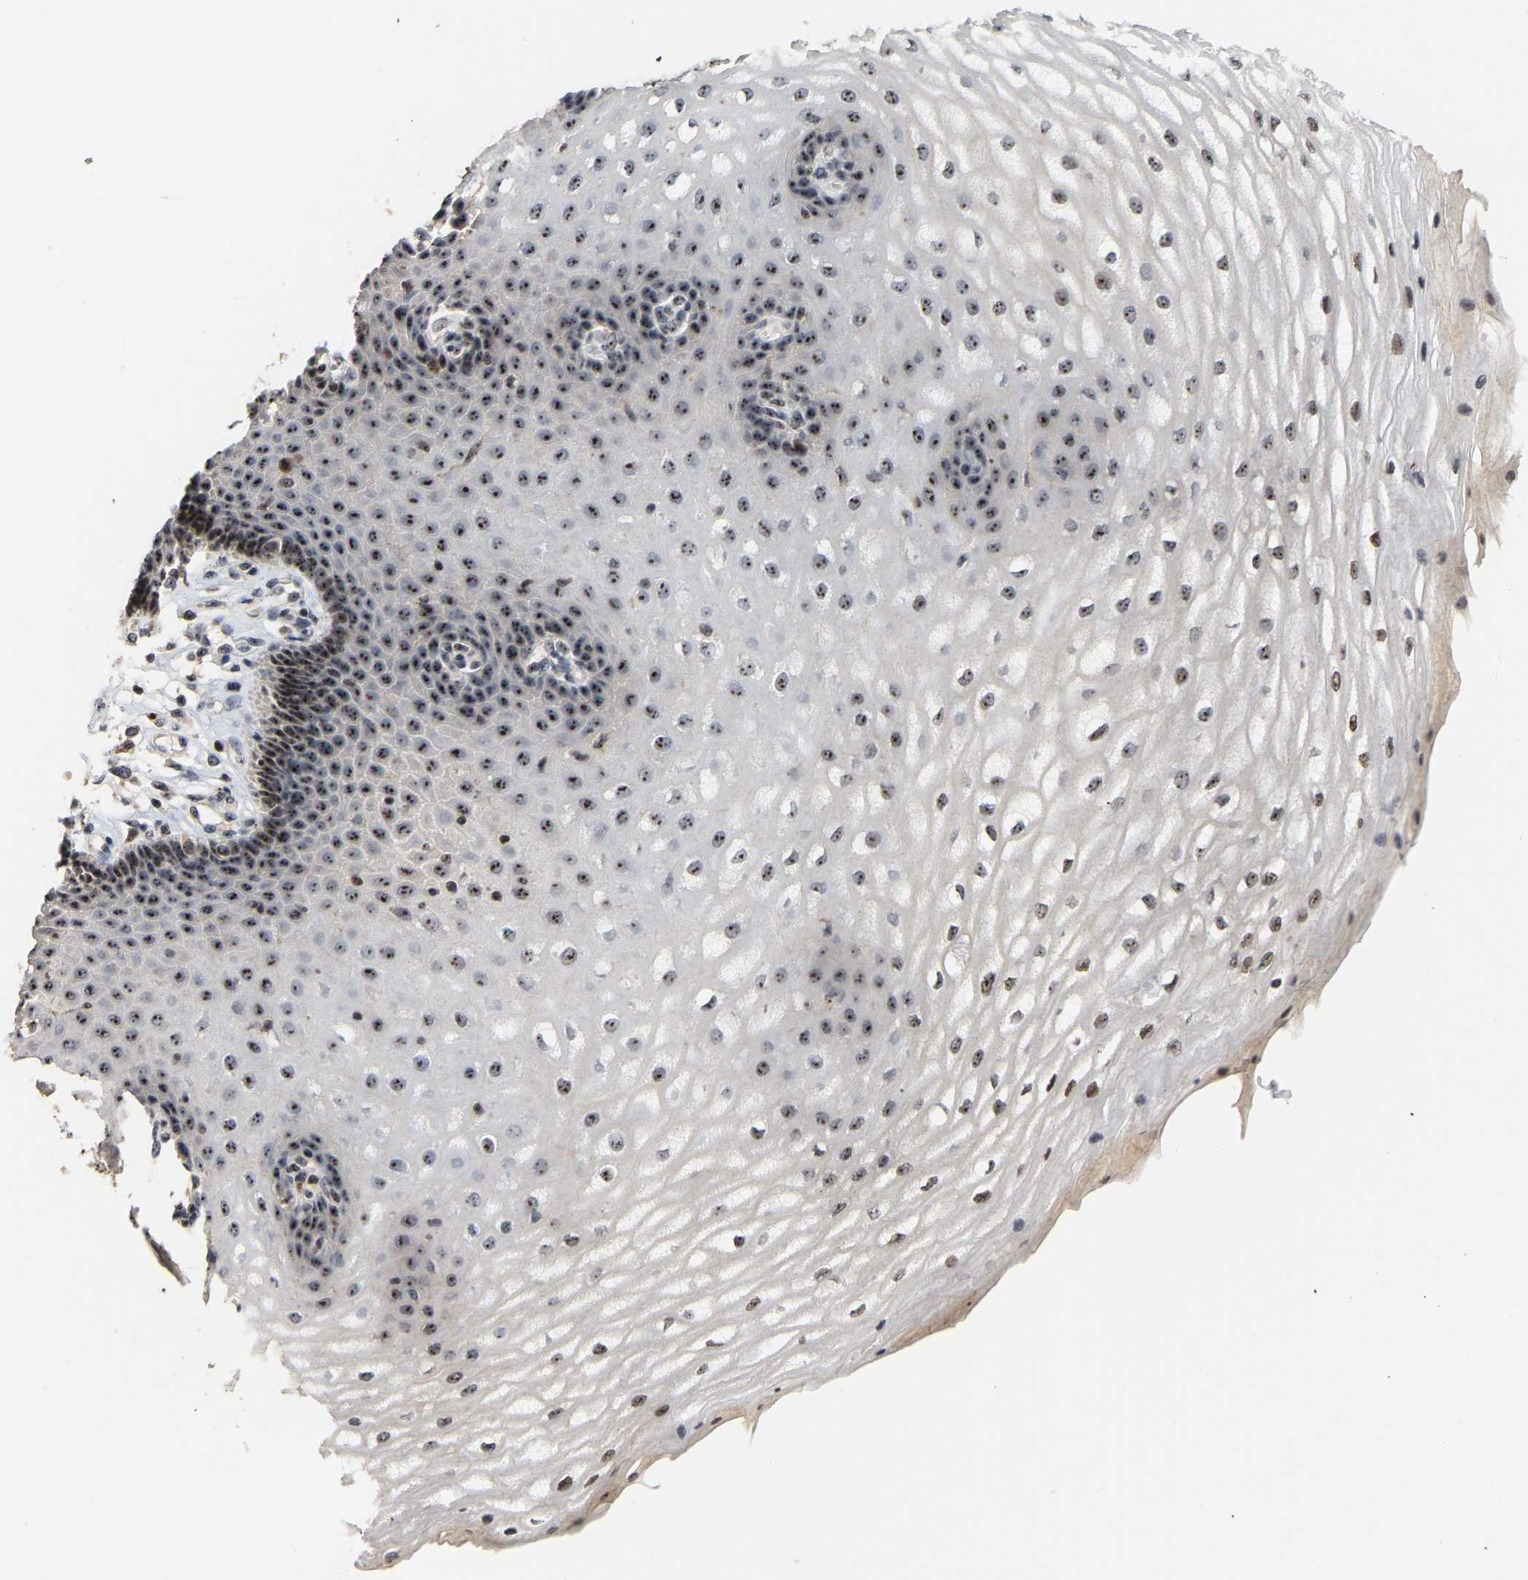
{"staining": {"intensity": "strong", "quantity": ">75%", "location": "nuclear"}, "tissue": "esophagus", "cell_type": "Squamous epithelial cells", "image_type": "normal", "snomed": [{"axis": "morphology", "description": "Normal tissue, NOS"}, {"axis": "topography", "description": "Esophagus"}], "caption": "Protein staining reveals strong nuclear staining in about >75% of squamous epithelial cells in unremarkable esophagus.", "gene": "NOP58", "patient": {"sex": "male", "age": 54}}